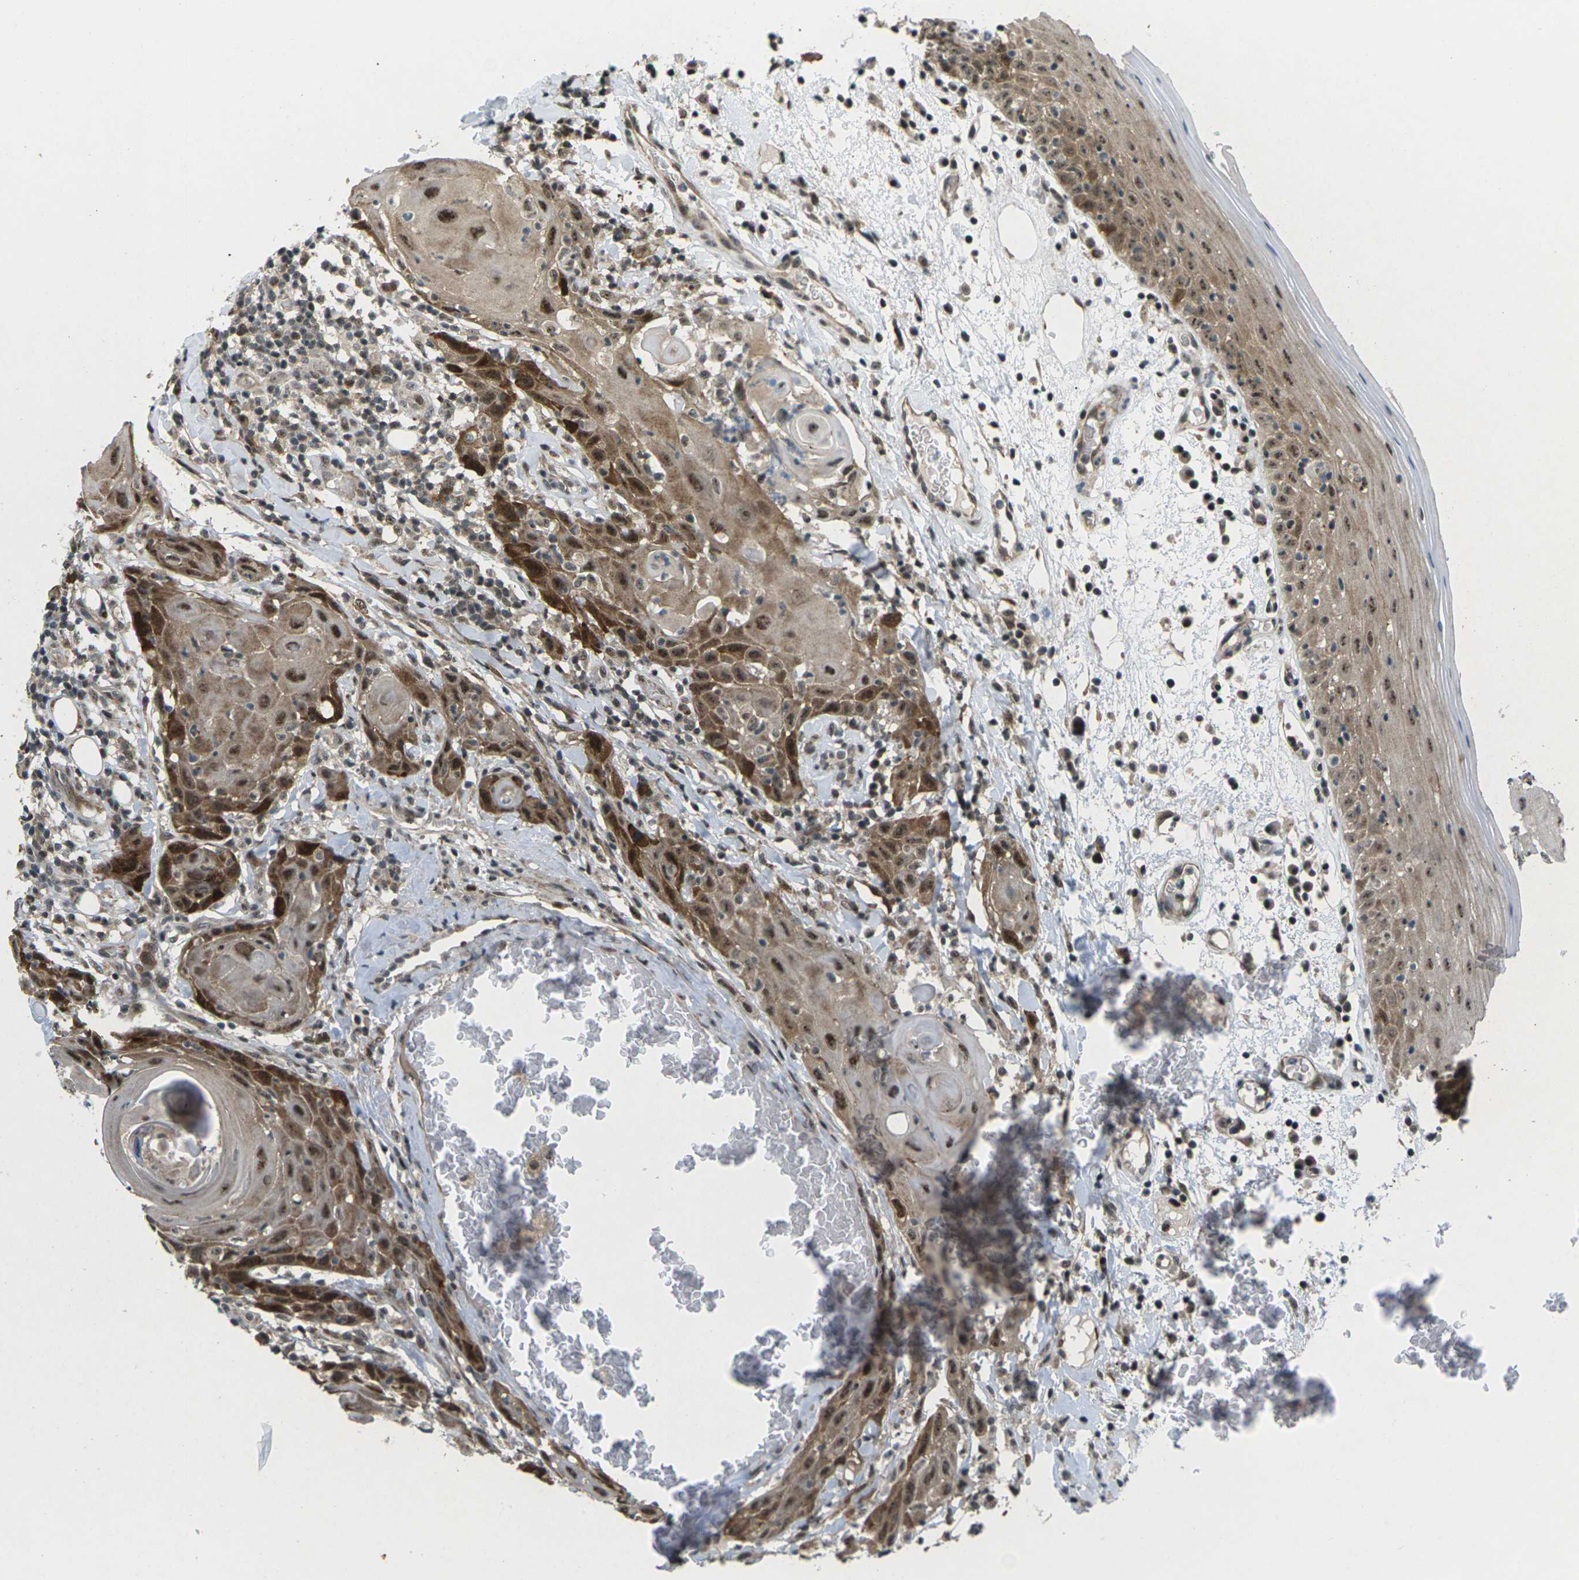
{"staining": {"intensity": "moderate", "quantity": ">75%", "location": "cytoplasmic/membranous,nuclear"}, "tissue": "oral mucosa", "cell_type": "Squamous epithelial cells", "image_type": "normal", "snomed": [{"axis": "morphology", "description": "Normal tissue, NOS"}, {"axis": "morphology", "description": "Squamous cell carcinoma, NOS"}, {"axis": "topography", "description": "Skeletal muscle"}, {"axis": "topography", "description": "Oral tissue"}], "caption": "Brown immunohistochemical staining in normal oral mucosa demonstrates moderate cytoplasmic/membranous,nuclear staining in approximately >75% of squamous epithelial cells.", "gene": "UBE2S", "patient": {"sex": "male", "age": 71}}